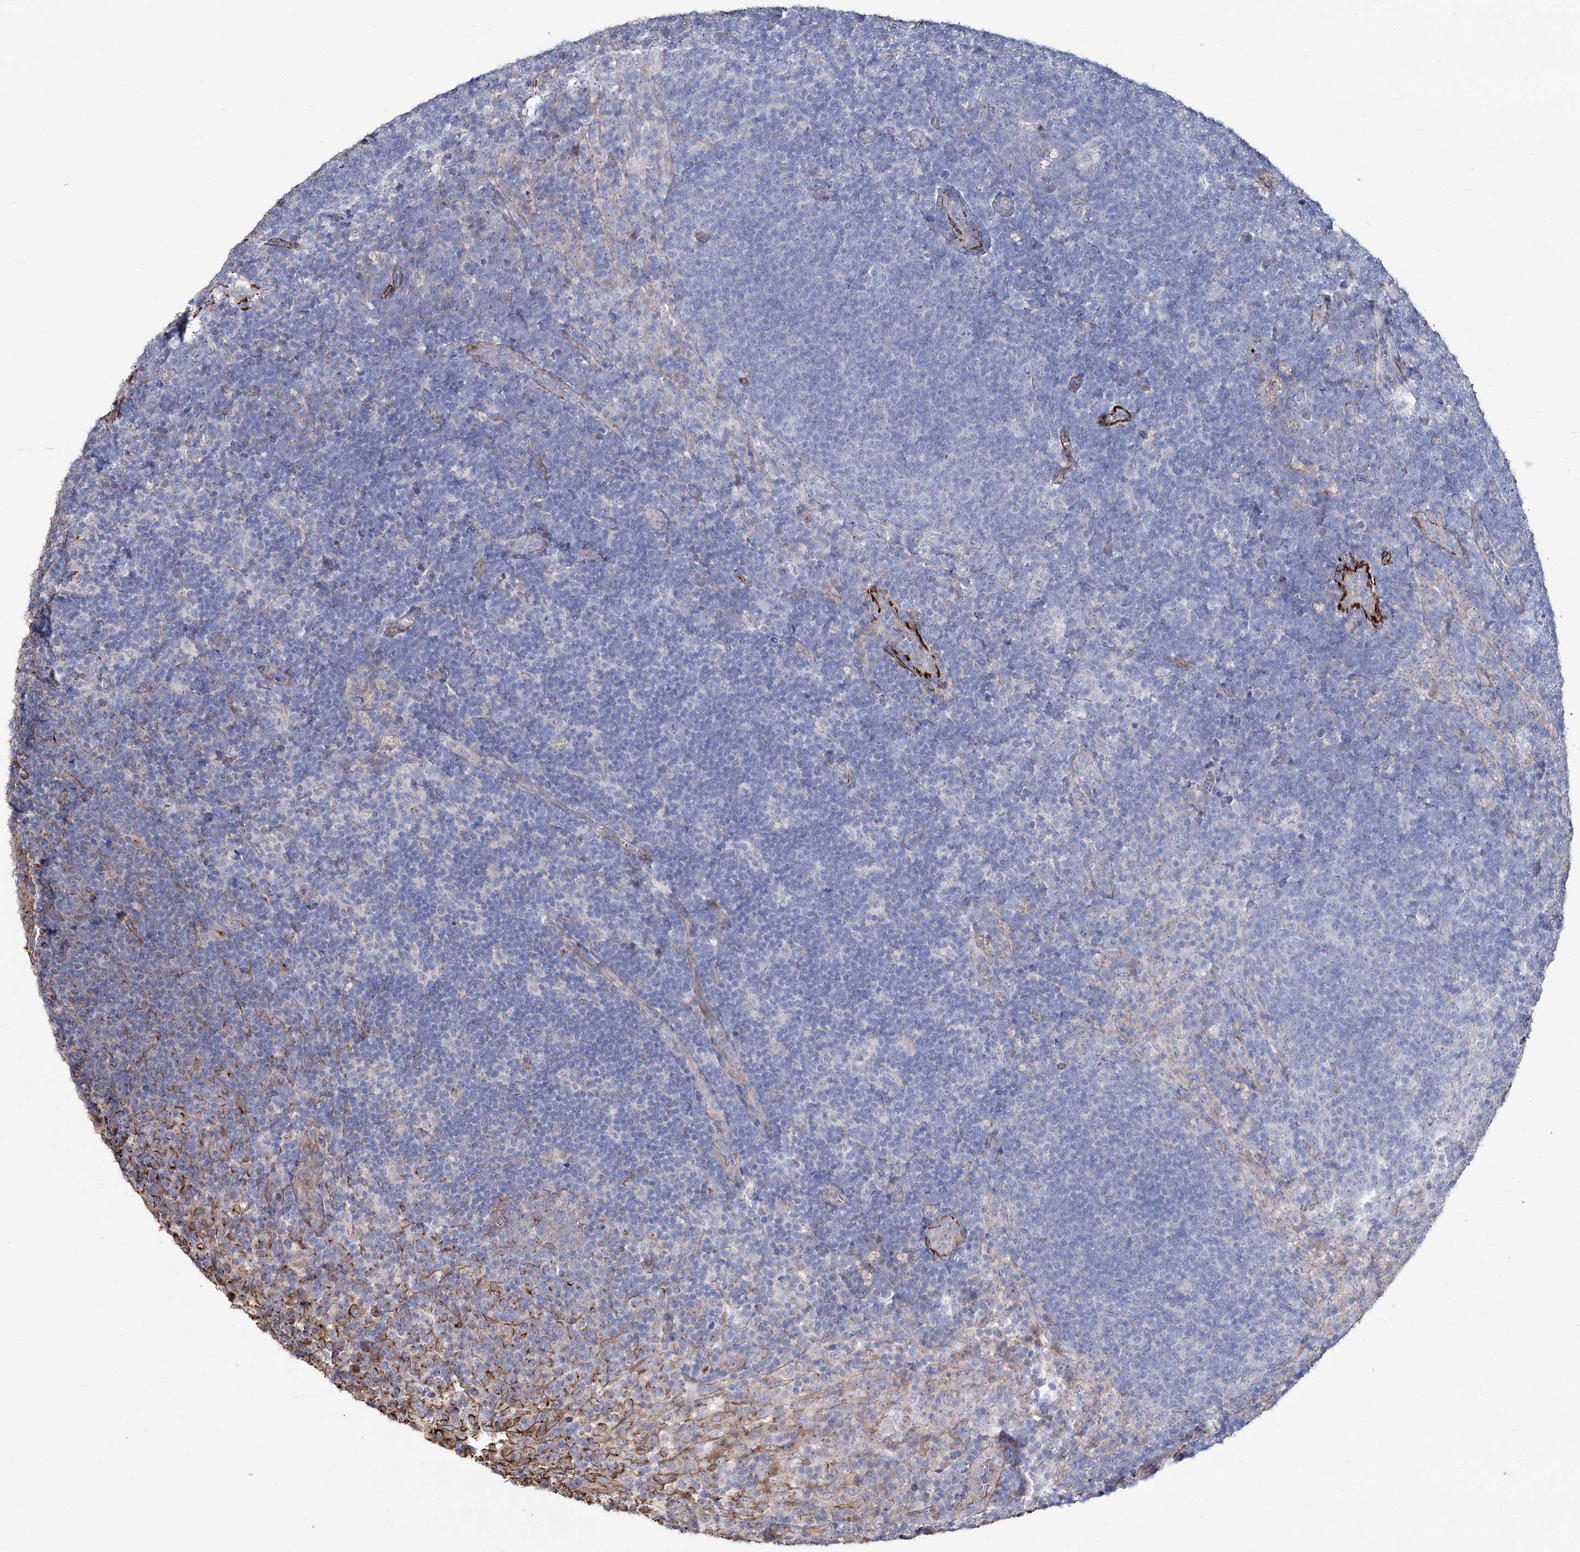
{"staining": {"intensity": "negative", "quantity": "none", "location": "none"}, "tissue": "lymph node", "cell_type": "Germinal center cells", "image_type": "normal", "snomed": [{"axis": "morphology", "description": "Normal tissue, NOS"}, {"axis": "topography", "description": "Lymph node"}], "caption": "Protein analysis of normal lymph node exhibits no significant positivity in germinal center cells.", "gene": "SUMF1", "patient": {"sex": "female", "age": 70}}